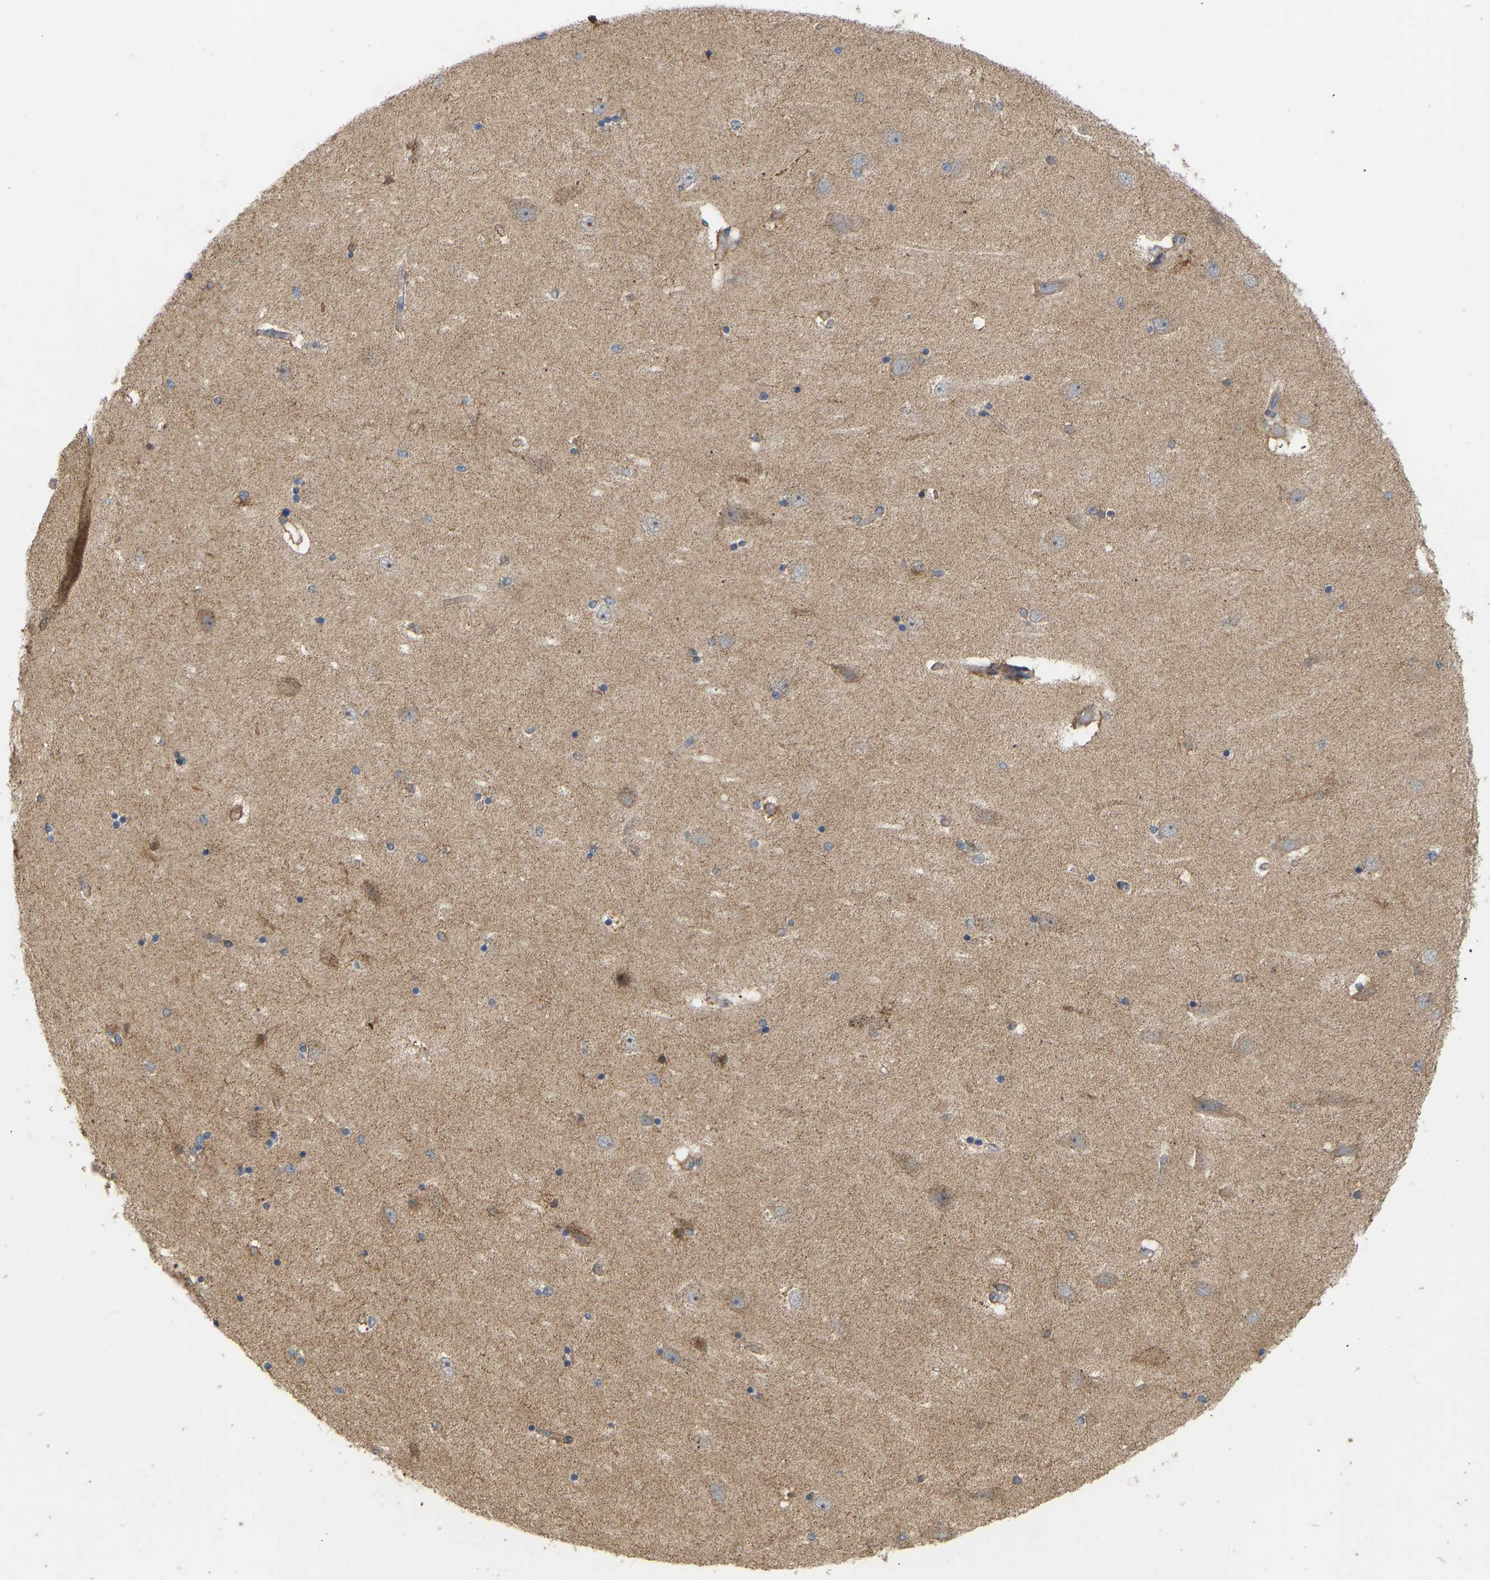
{"staining": {"intensity": "moderate", "quantity": "25%-75%", "location": "cytoplasmic/membranous"}, "tissue": "hippocampus", "cell_type": "Glial cells", "image_type": "normal", "snomed": [{"axis": "morphology", "description": "Normal tissue, NOS"}, {"axis": "topography", "description": "Hippocampus"}], "caption": "Hippocampus stained with immunohistochemistry exhibits moderate cytoplasmic/membranous staining in about 25%-75% of glial cells. Immunohistochemistry stains the protein of interest in brown and the nuclei are stained blue.", "gene": "HACD2", "patient": {"sex": "female", "age": 54}}